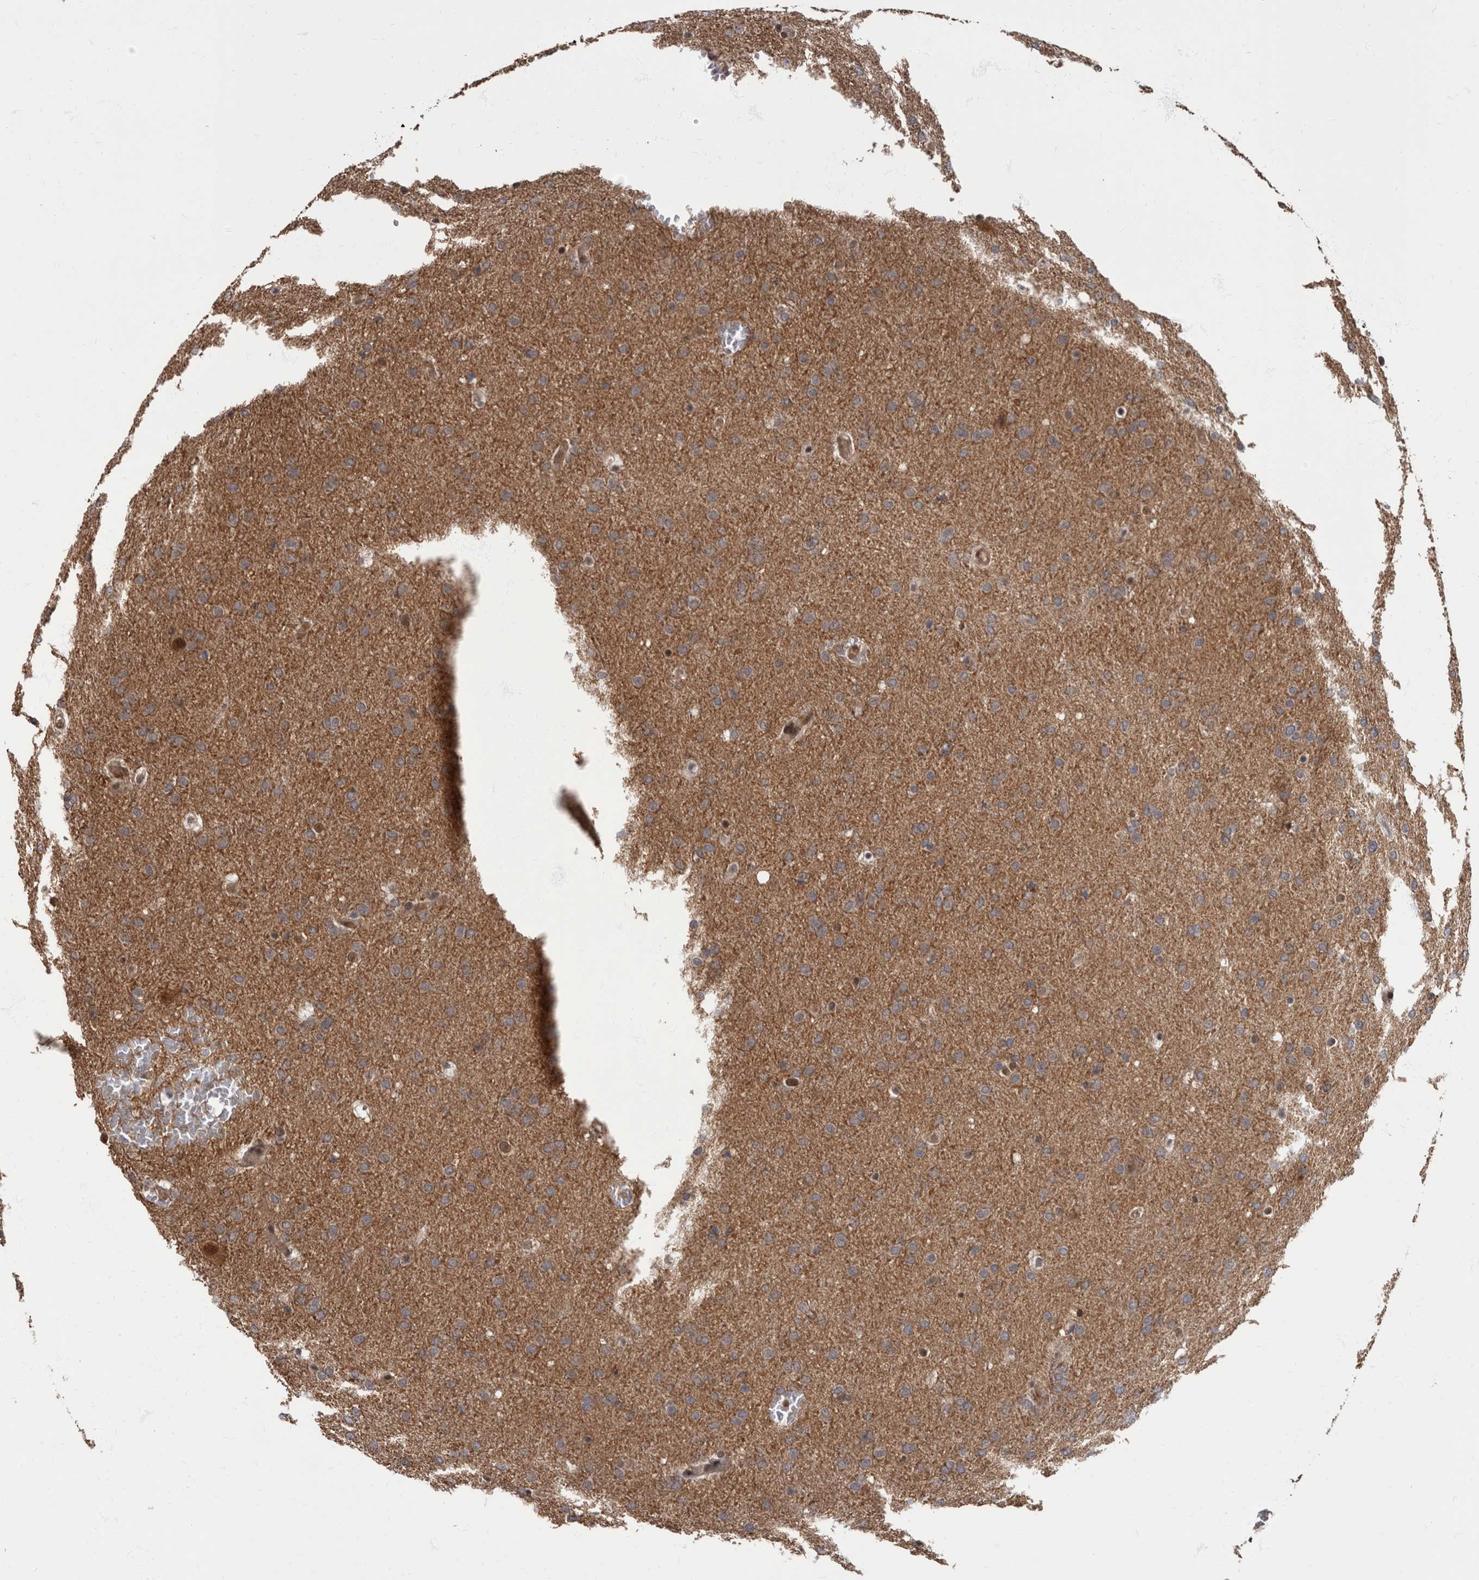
{"staining": {"intensity": "moderate", "quantity": ">75%", "location": "cytoplasmic/membranous"}, "tissue": "glioma", "cell_type": "Tumor cells", "image_type": "cancer", "snomed": [{"axis": "morphology", "description": "Glioma, malignant, Low grade"}, {"axis": "topography", "description": "Brain"}], "caption": "This is a histology image of IHC staining of glioma, which shows moderate expression in the cytoplasmic/membranous of tumor cells.", "gene": "AKT3", "patient": {"sex": "female", "age": 37}}